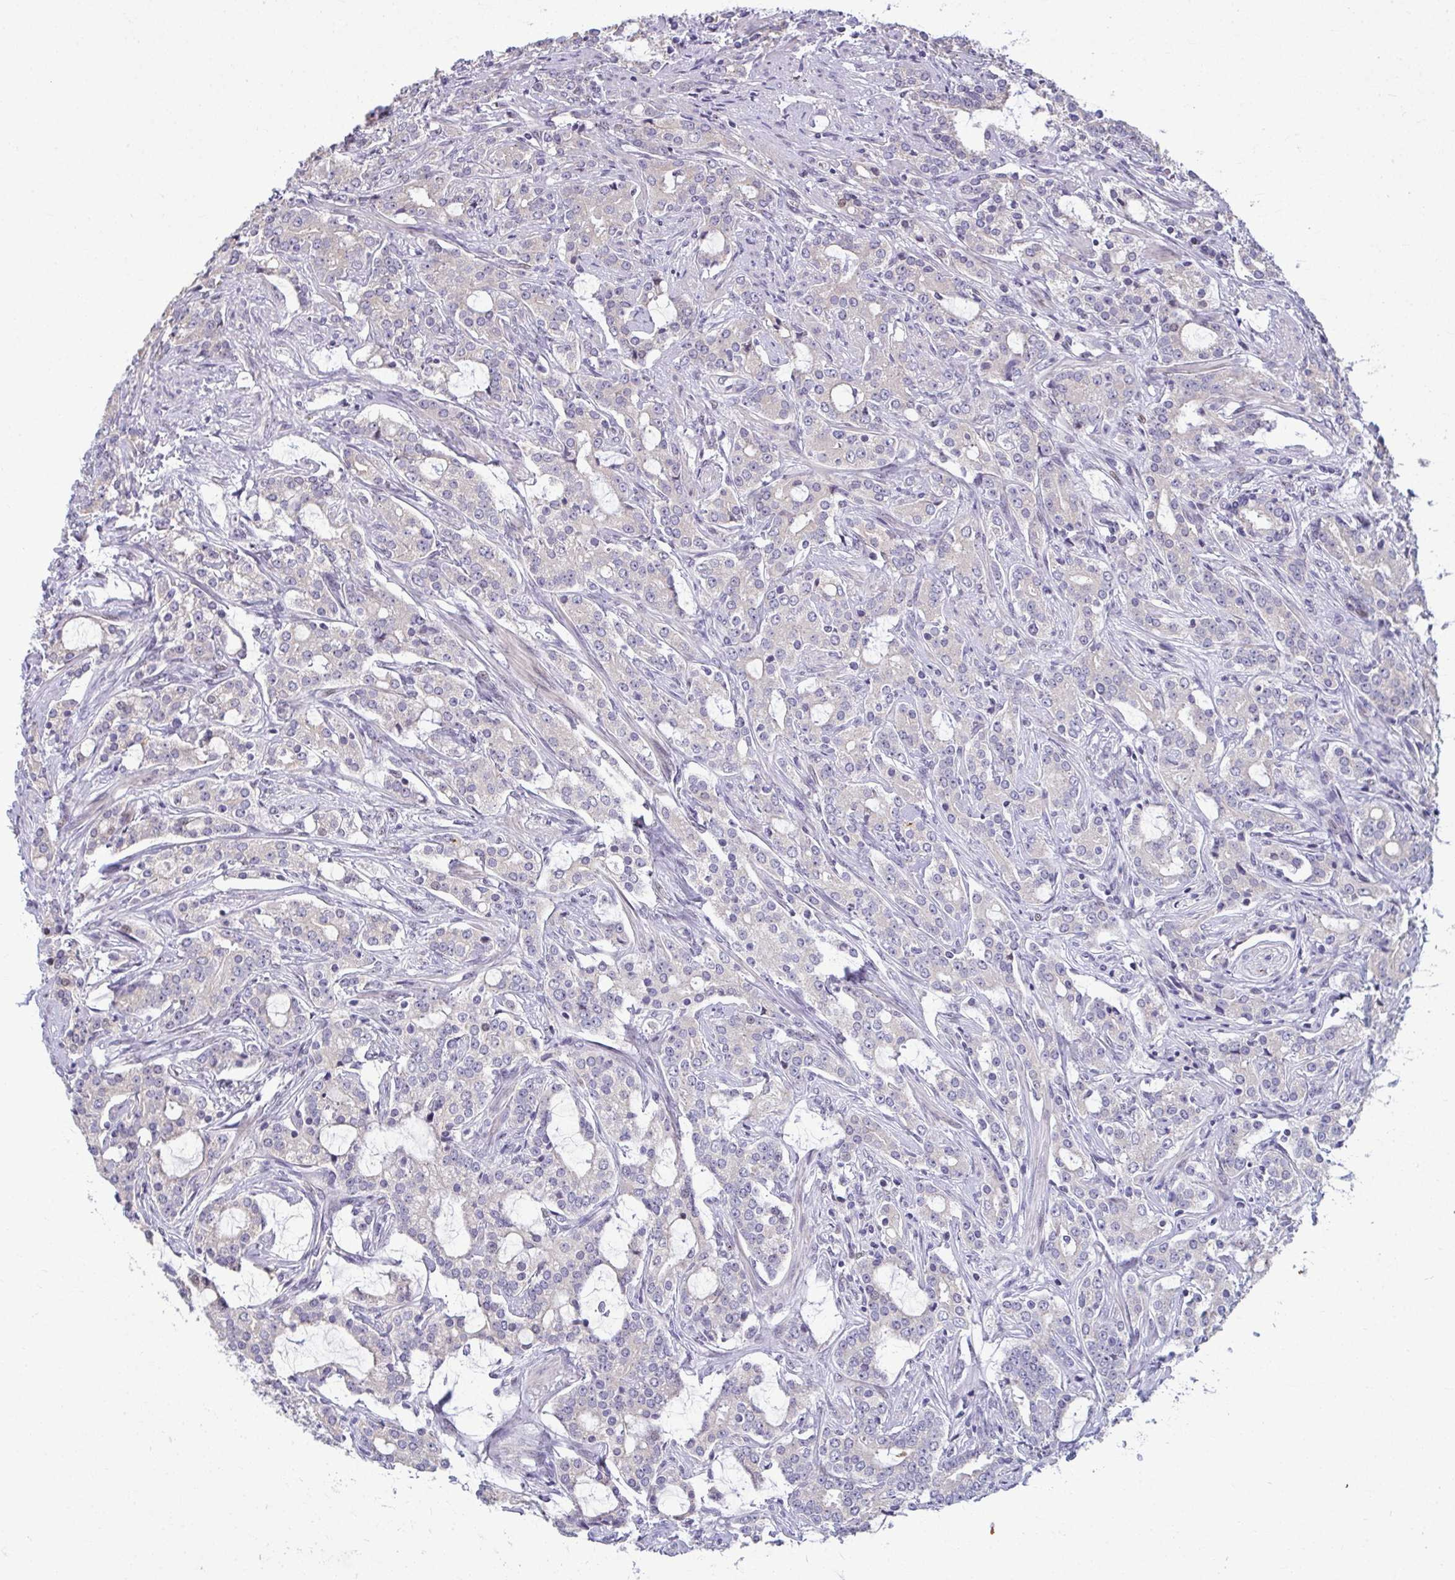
{"staining": {"intensity": "negative", "quantity": "none", "location": "none"}, "tissue": "prostate cancer", "cell_type": "Tumor cells", "image_type": "cancer", "snomed": [{"axis": "morphology", "description": "Adenocarcinoma, Medium grade"}, {"axis": "topography", "description": "Prostate"}], "caption": "The immunohistochemistry (IHC) image has no significant positivity in tumor cells of prostate adenocarcinoma (medium-grade) tissue.", "gene": "ODF1", "patient": {"sex": "male", "age": 57}}